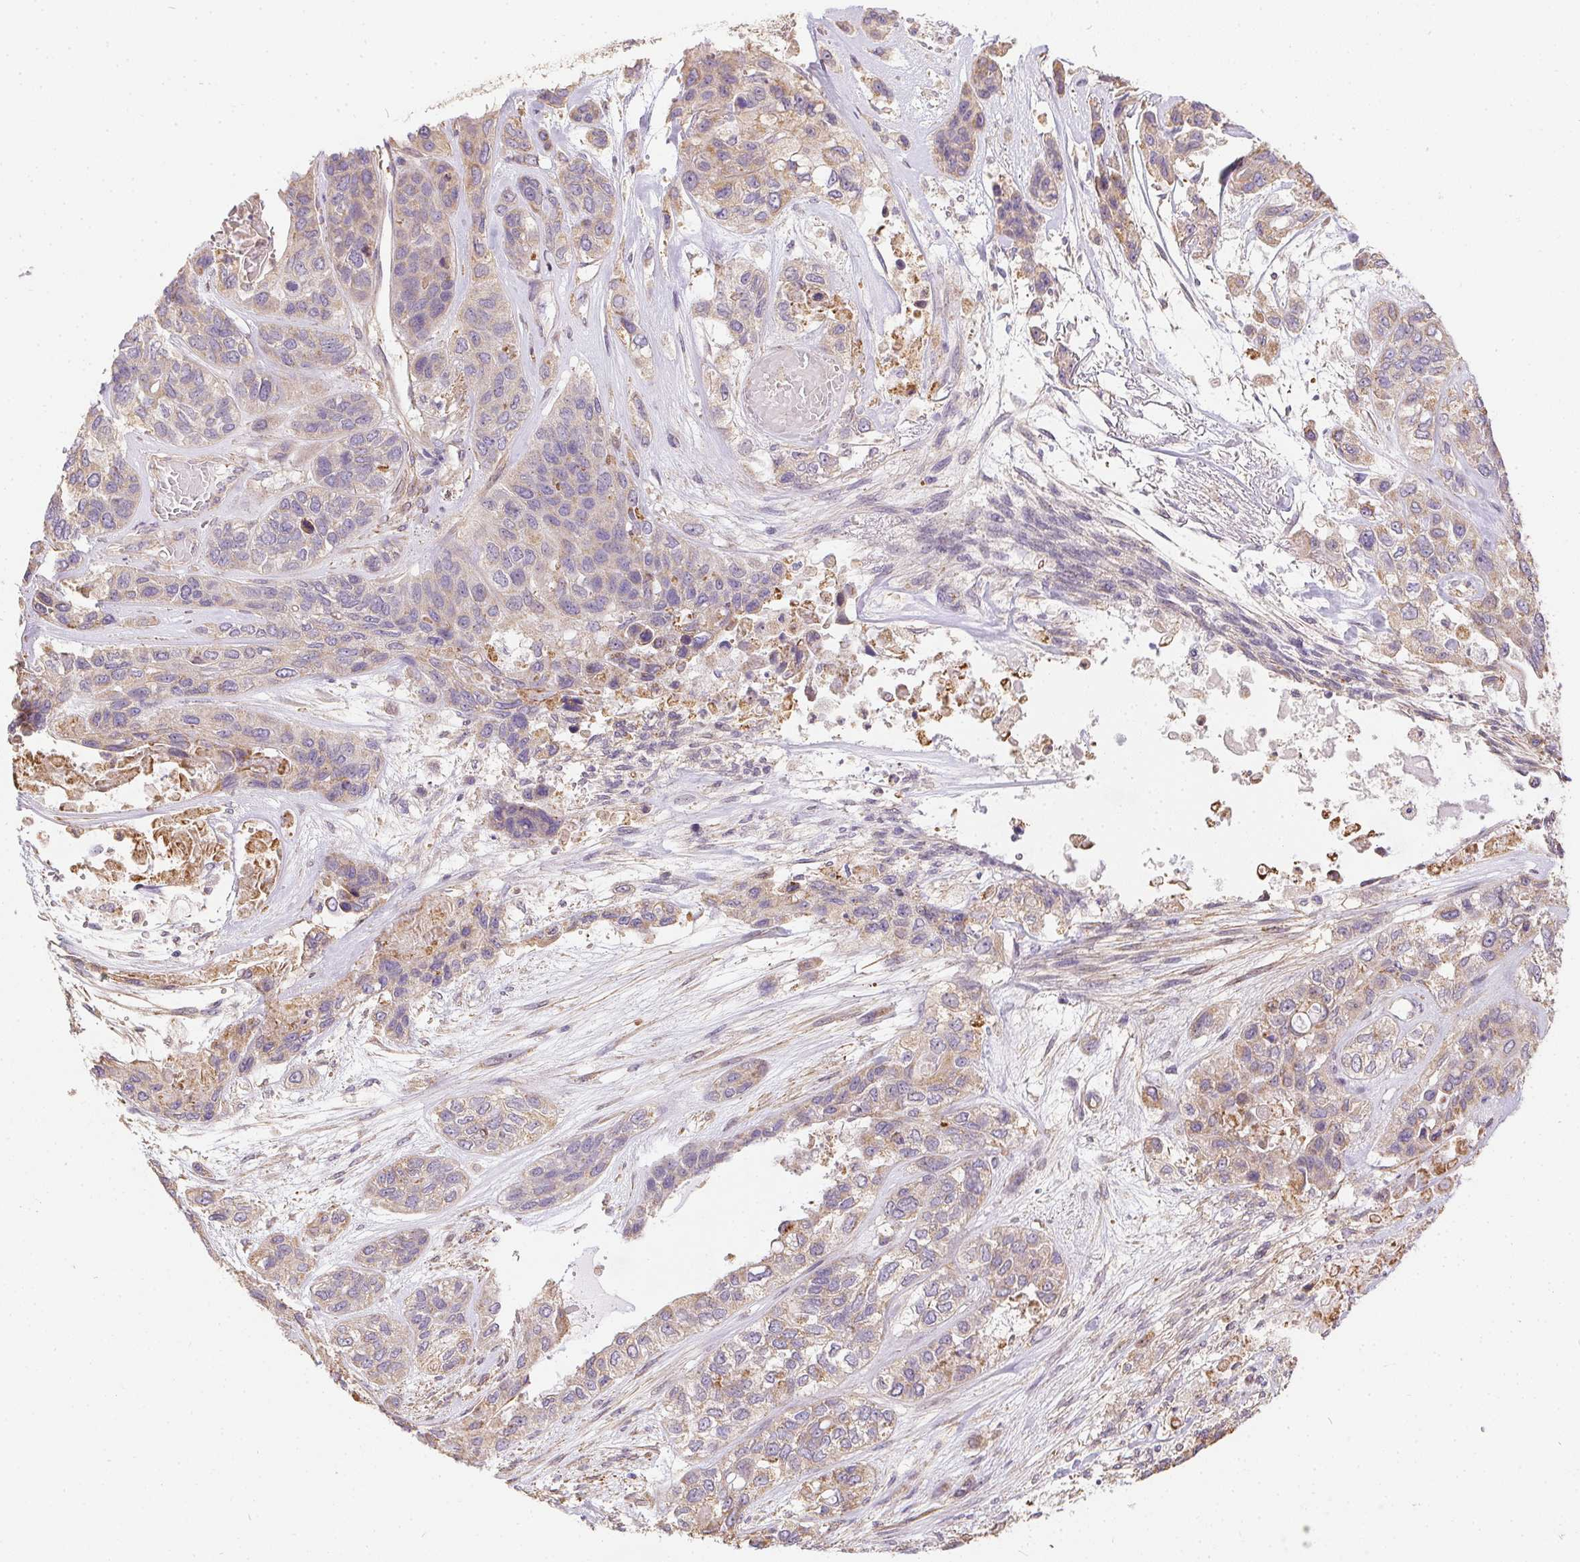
{"staining": {"intensity": "weak", "quantity": "<25%", "location": "cytoplasmic/membranous"}, "tissue": "lung cancer", "cell_type": "Tumor cells", "image_type": "cancer", "snomed": [{"axis": "morphology", "description": "Squamous cell carcinoma, NOS"}, {"axis": "topography", "description": "Lung"}], "caption": "An immunohistochemistry photomicrograph of lung squamous cell carcinoma is shown. There is no staining in tumor cells of lung squamous cell carcinoma.", "gene": "REV3L", "patient": {"sex": "female", "age": 70}}